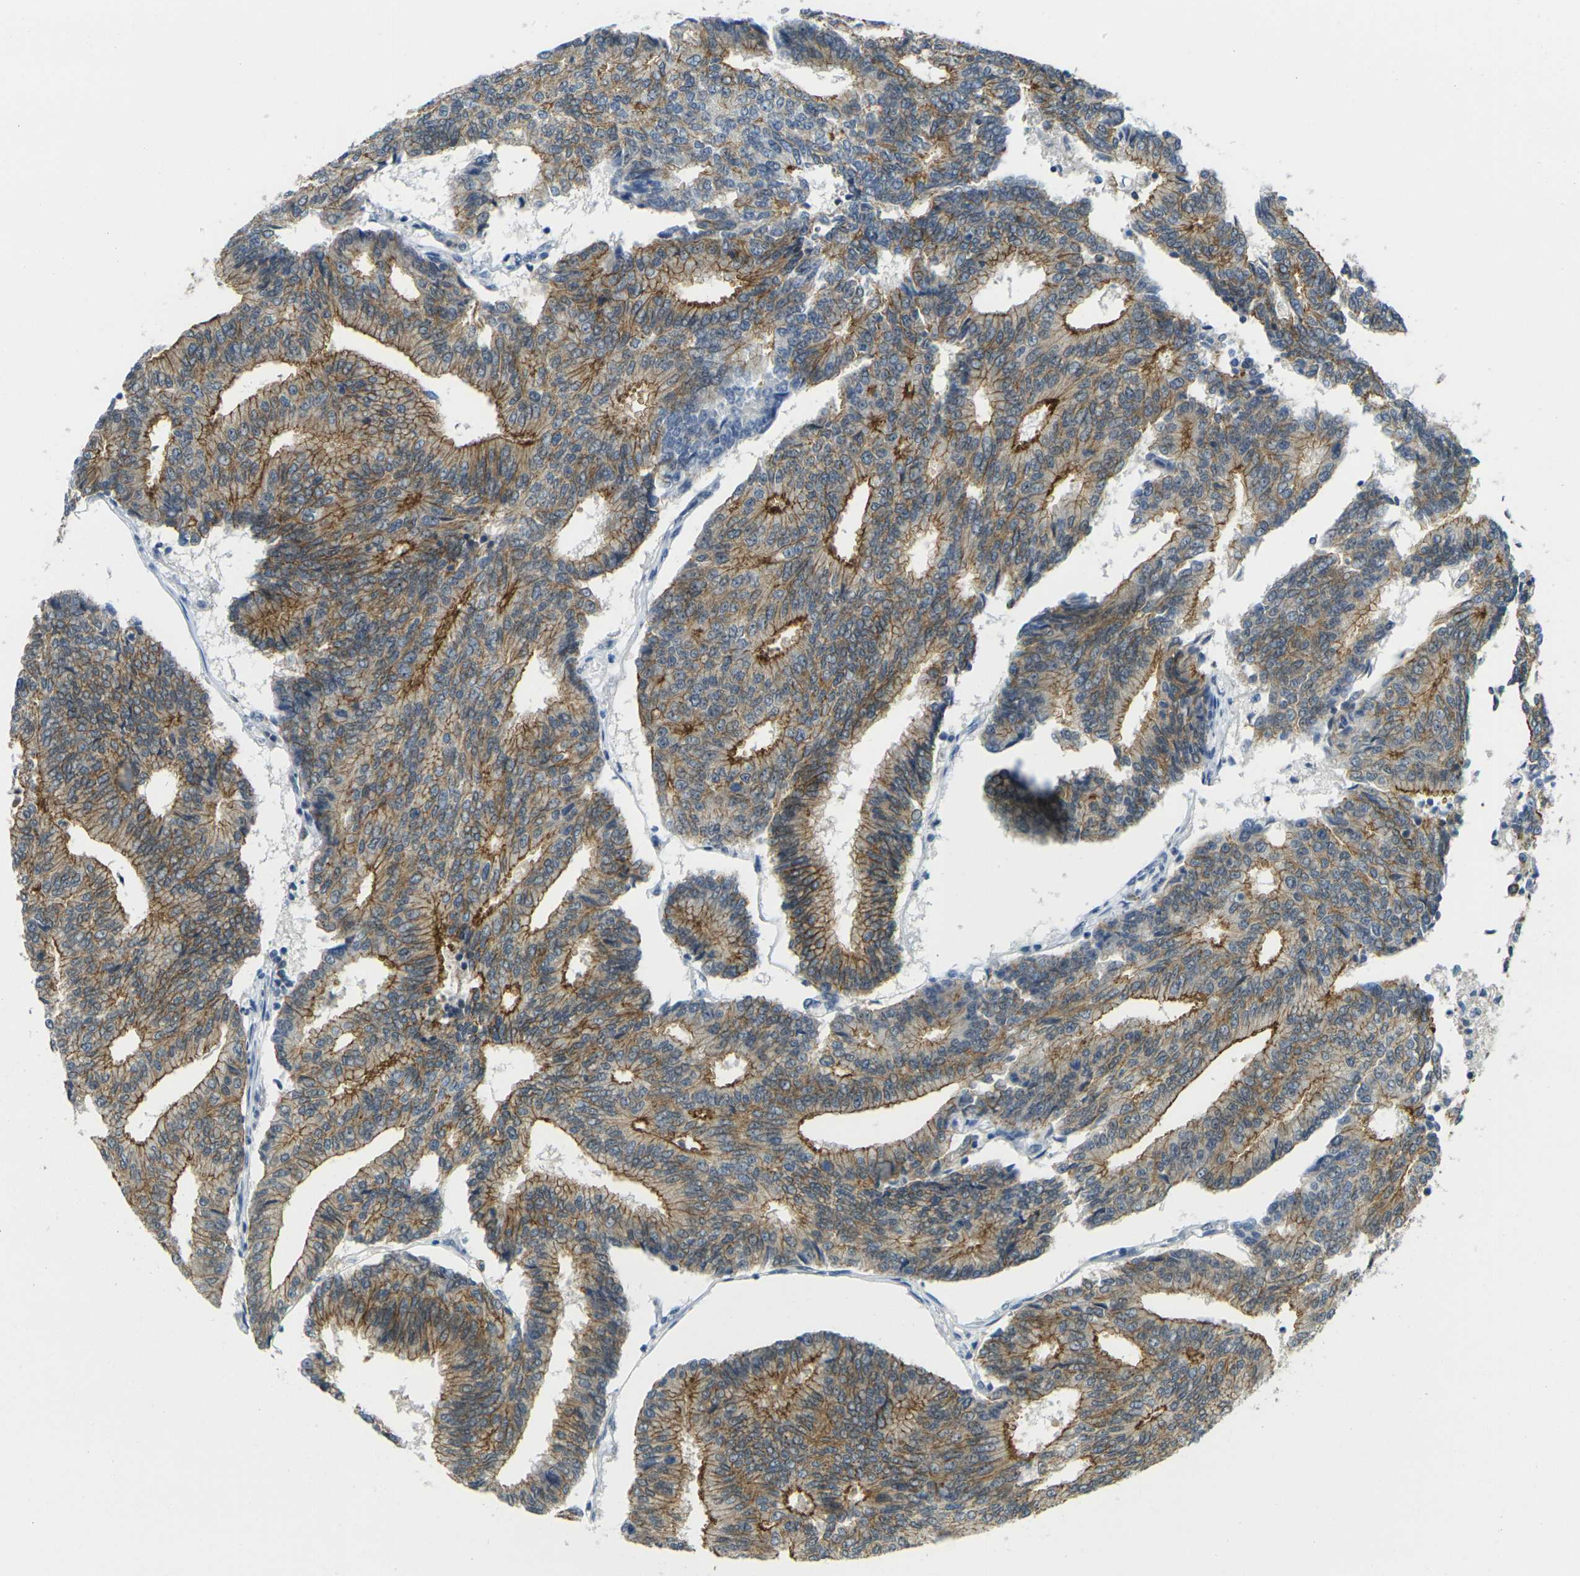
{"staining": {"intensity": "strong", "quantity": ">75%", "location": "cytoplasmic/membranous"}, "tissue": "prostate cancer", "cell_type": "Tumor cells", "image_type": "cancer", "snomed": [{"axis": "morphology", "description": "Adenocarcinoma, High grade"}, {"axis": "topography", "description": "Prostate"}], "caption": "Adenocarcinoma (high-grade) (prostate) stained with DAB (3,3'-diaminobenzidine) immunohistochemistry shows high levels of strong cytoplasmic/membranous expression in approximately >75% of tumor cells.", "gene": "SPTBN2", "patient": {"sex": "male", "age": 55}}